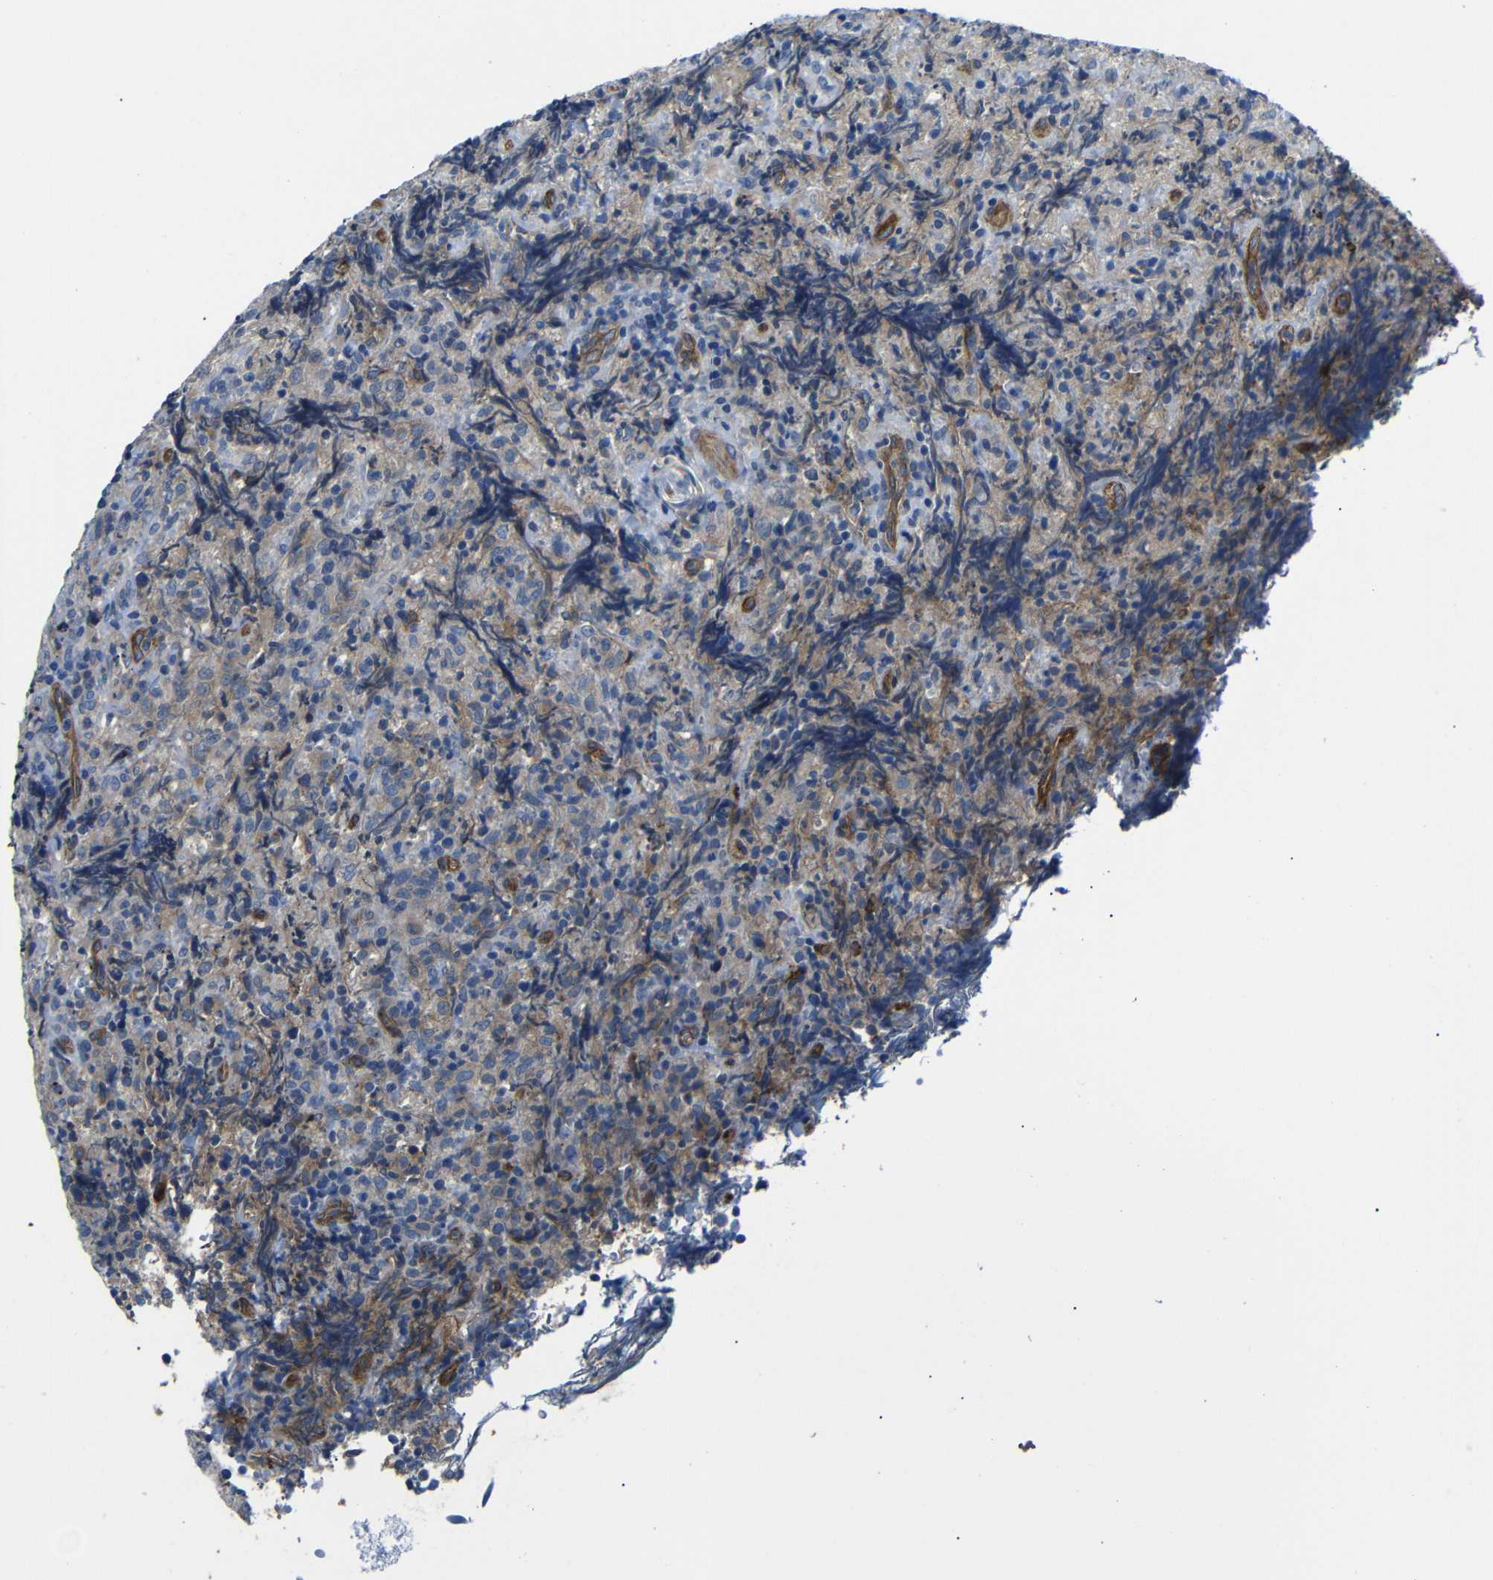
{"staining": {"intensity": "weak", "quantity": "25%-75%", "location": "cytoplasmic/membranous"}, "tissue": "lymphoma", "cell_type": "Tumor cells", "image_type": "cancer", "snomed": [{"axis": "morphology", "description": "Malignant lymphoma, non-Hodgkin's type, High grade"}, {"axis": "topography", "description": "Tonsil"}], "caption": "About 25%-75% of tumor cells in lymphoma show weak cytoplasmic/membranous protein positivity as visualized by brown immunohistochemical staining.", "gene": "MYO1B", "patient": {"sex": "female", "age": 36}}